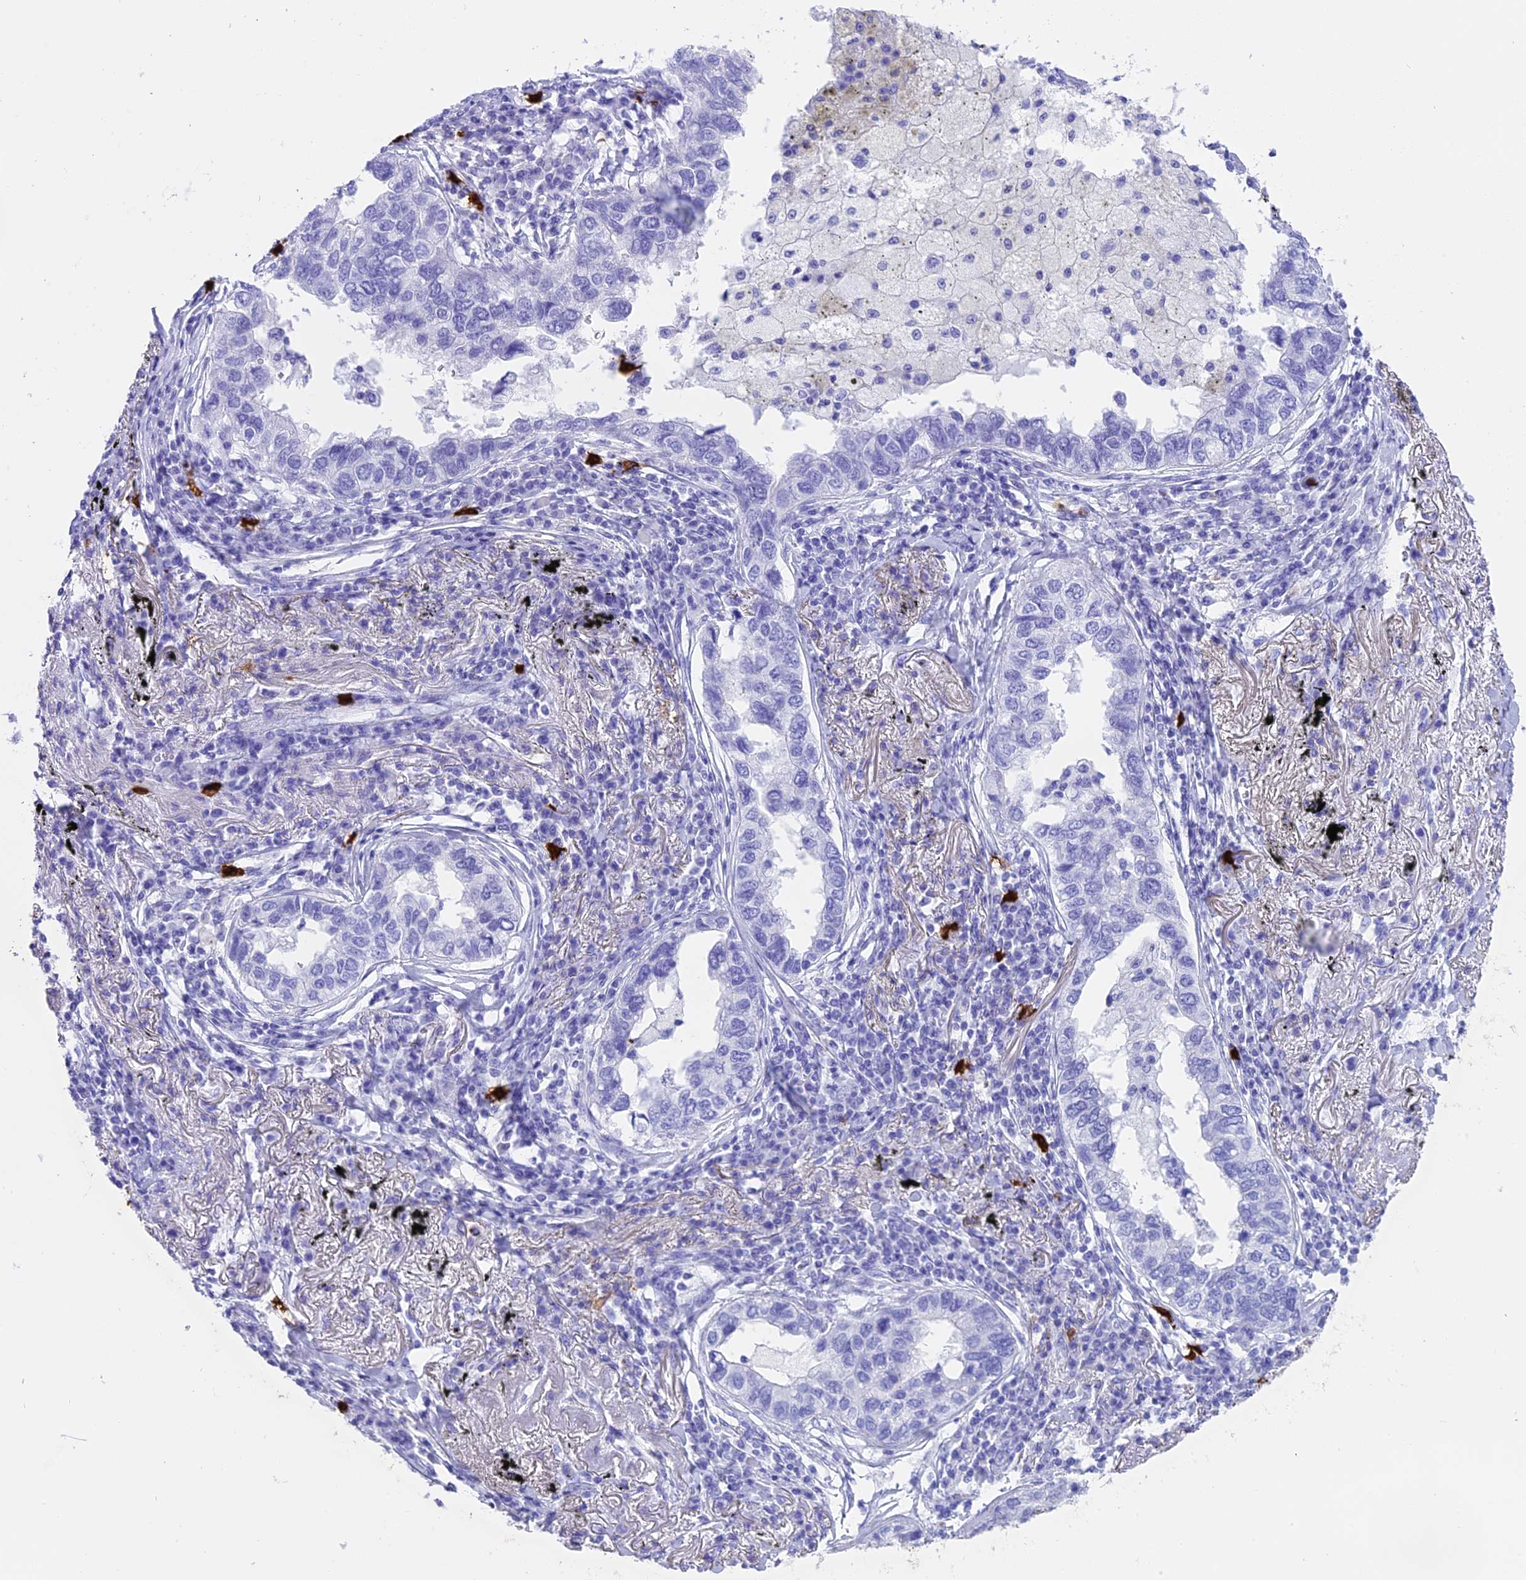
{"staining": {"intensity": "negative", "quantity": "none", "location": "none"}, "tissue": "lung cancer", "cell_type": "Tumor cells", "image_type": "cancer", "snomed": [{"axis": "morphology", "description": "Adenocarcinoma, NOS"}, {"axis": "topography", "description": "Lung"}], "caption": "An image of human lung cancer (adenocarcinoma) is negative for staining in tumor cells. (IHC, brightfield microscopy, high magnification).", "gene": "CLC", "patient": {"sex": "male", "age": 65}}